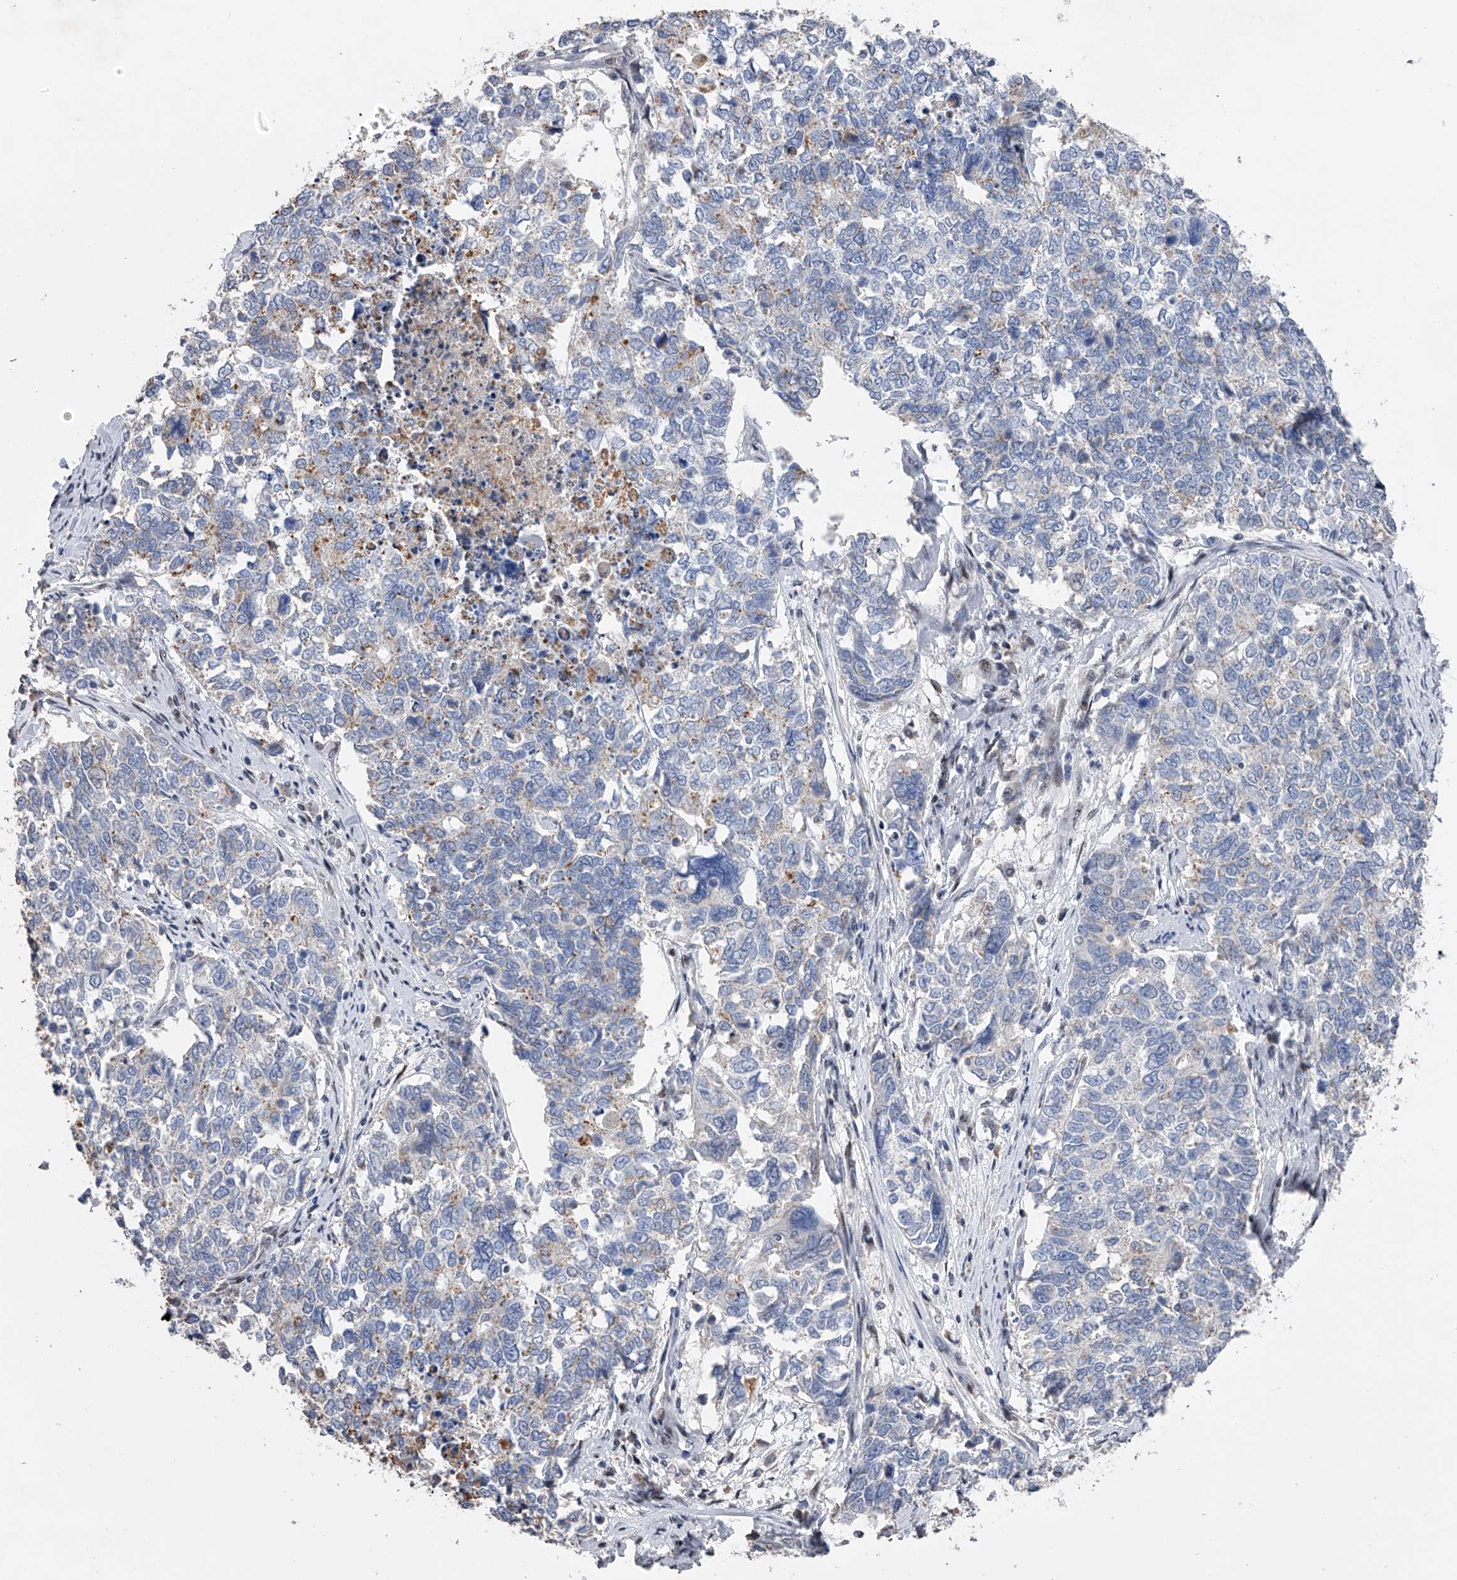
{"staining": {"intensity": "weak", "quantity": "<25%", "location": "nuclear"}, "tissue": "cervical cancer", "cell_type": "Tumor cells", "image_type": "cancer", "snomed": [{"axis": "morphology", "description": "Squamous cell carcinoma, NOS"}, {"axis": "topography", "description": "Cervix"}], "caption": "Cervical cancer was stained to show a protein in brown. There is no significant expression in tumor cells.", "gene": "RWDD2A", "patient": {"sex": "female", "age": 63}}